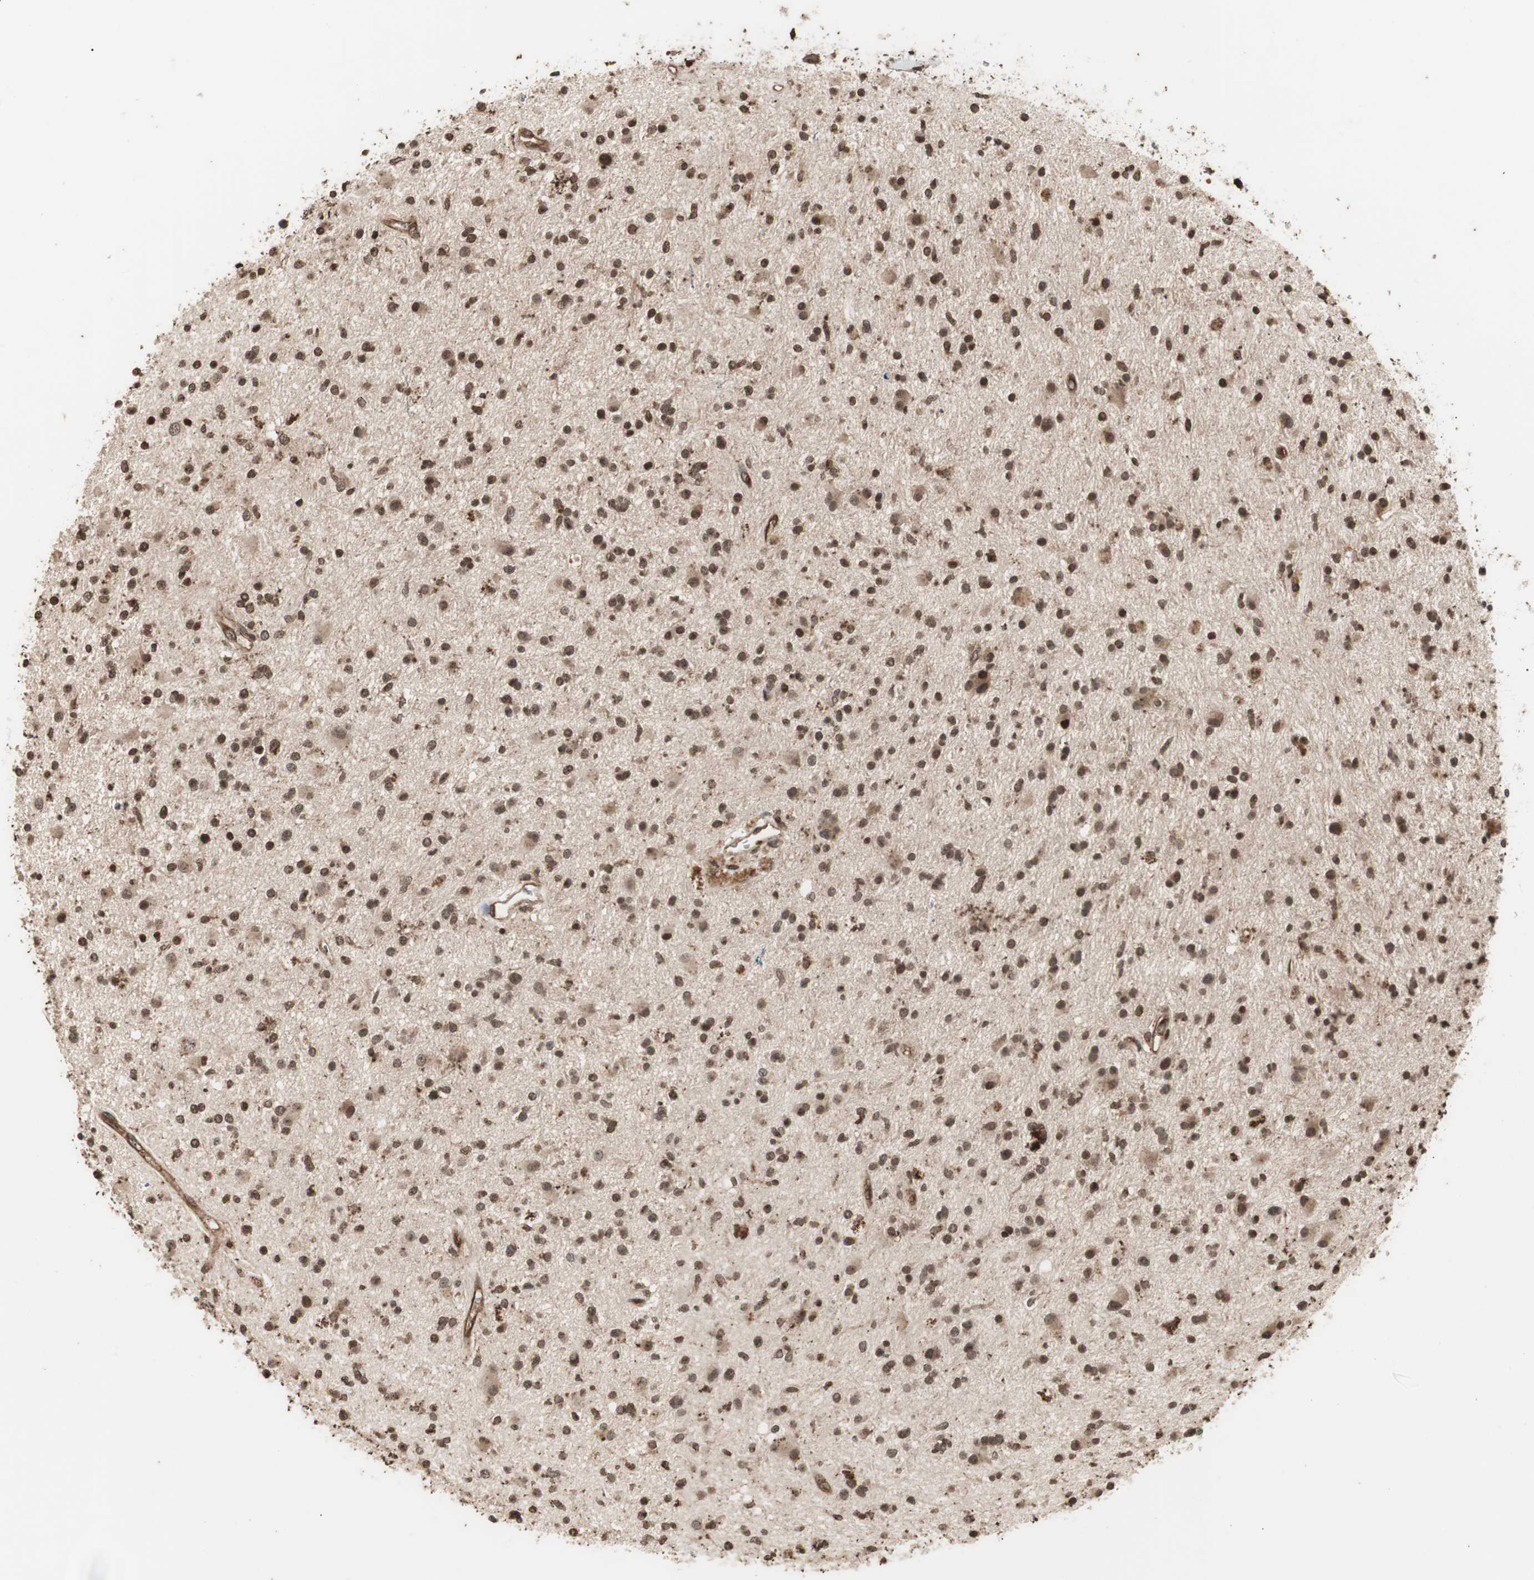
{"staining": {"intensity": "strong", "quantity": ">75%", "location": "nuclear"}, "tissue": "glioma", "cell_type": "Tumor cells", "image_type": "cancer", "snomed": [{"axis": "morphology", "description": "Glioma, malignant, High grade"}, {"axis": "topography", "description": "Brain"}], "caption": "Strong nuclear expression for a protein is identified in approximately >75% of tumor cells of glioma using immunohistochemistry (IHC).", "gene": "ZFC3H1", "patient": {"sex": "male", "age": 33}}